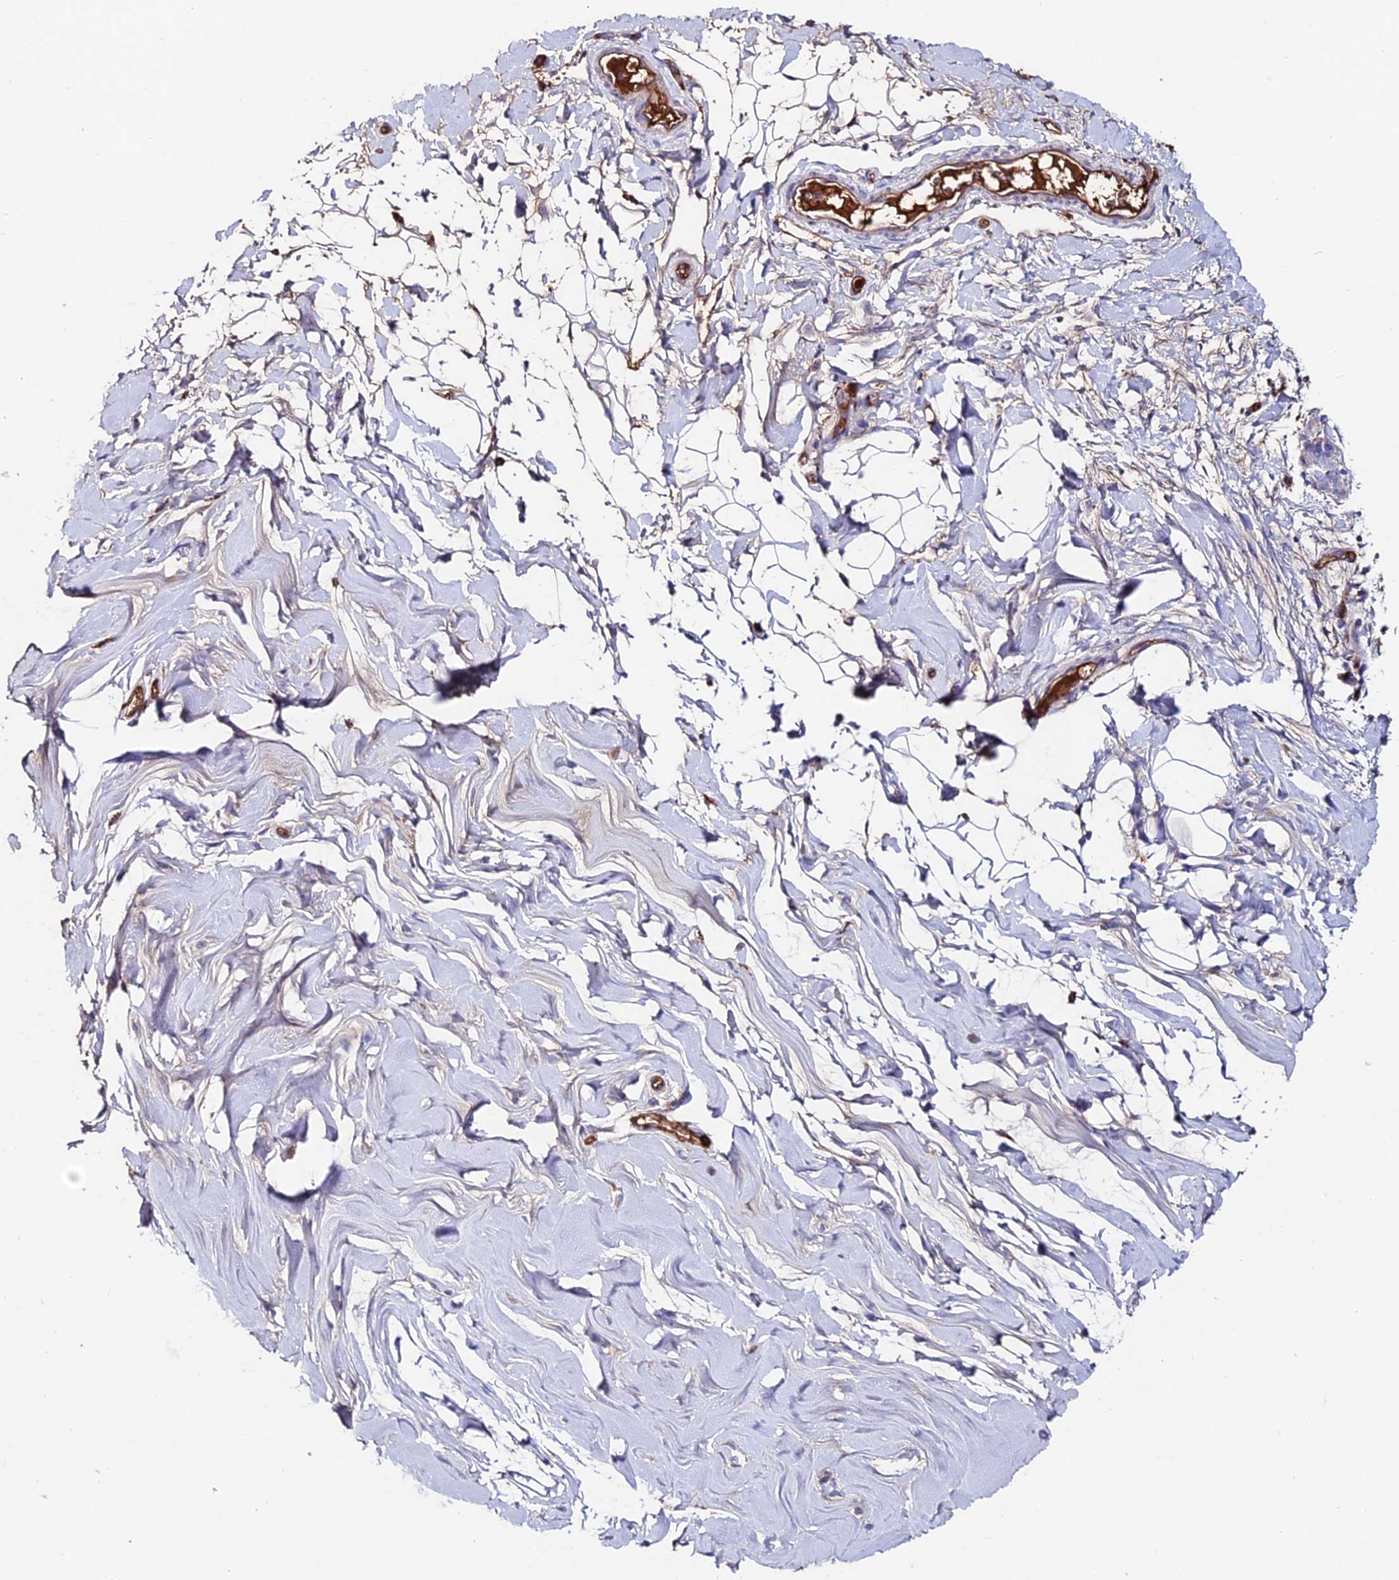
{"staining": {"intensity": "strong", "quantity": "<25%", "location": "cytoplasmic/membranous"}, "tissue": "adipose tissue", "cell_type": "Adipocytes", "image_type": "normal", "snomed": [{"axis": "morphology", "description": "Normal tissue, NOS"}, {"axis": "topography", "description": "Breast"}], "caption": "IHC (DAB (3,3'-diaminobenzidine)) staining of normal human adipose tissue demonstrates strong cytoplasmic/membranous protein positivity in about <25% of adipocytes. (IHC, brightfield microscopy, high magnification).", "gene": "SLC25A16", "patient": {"sex": "female", "age": 26}}